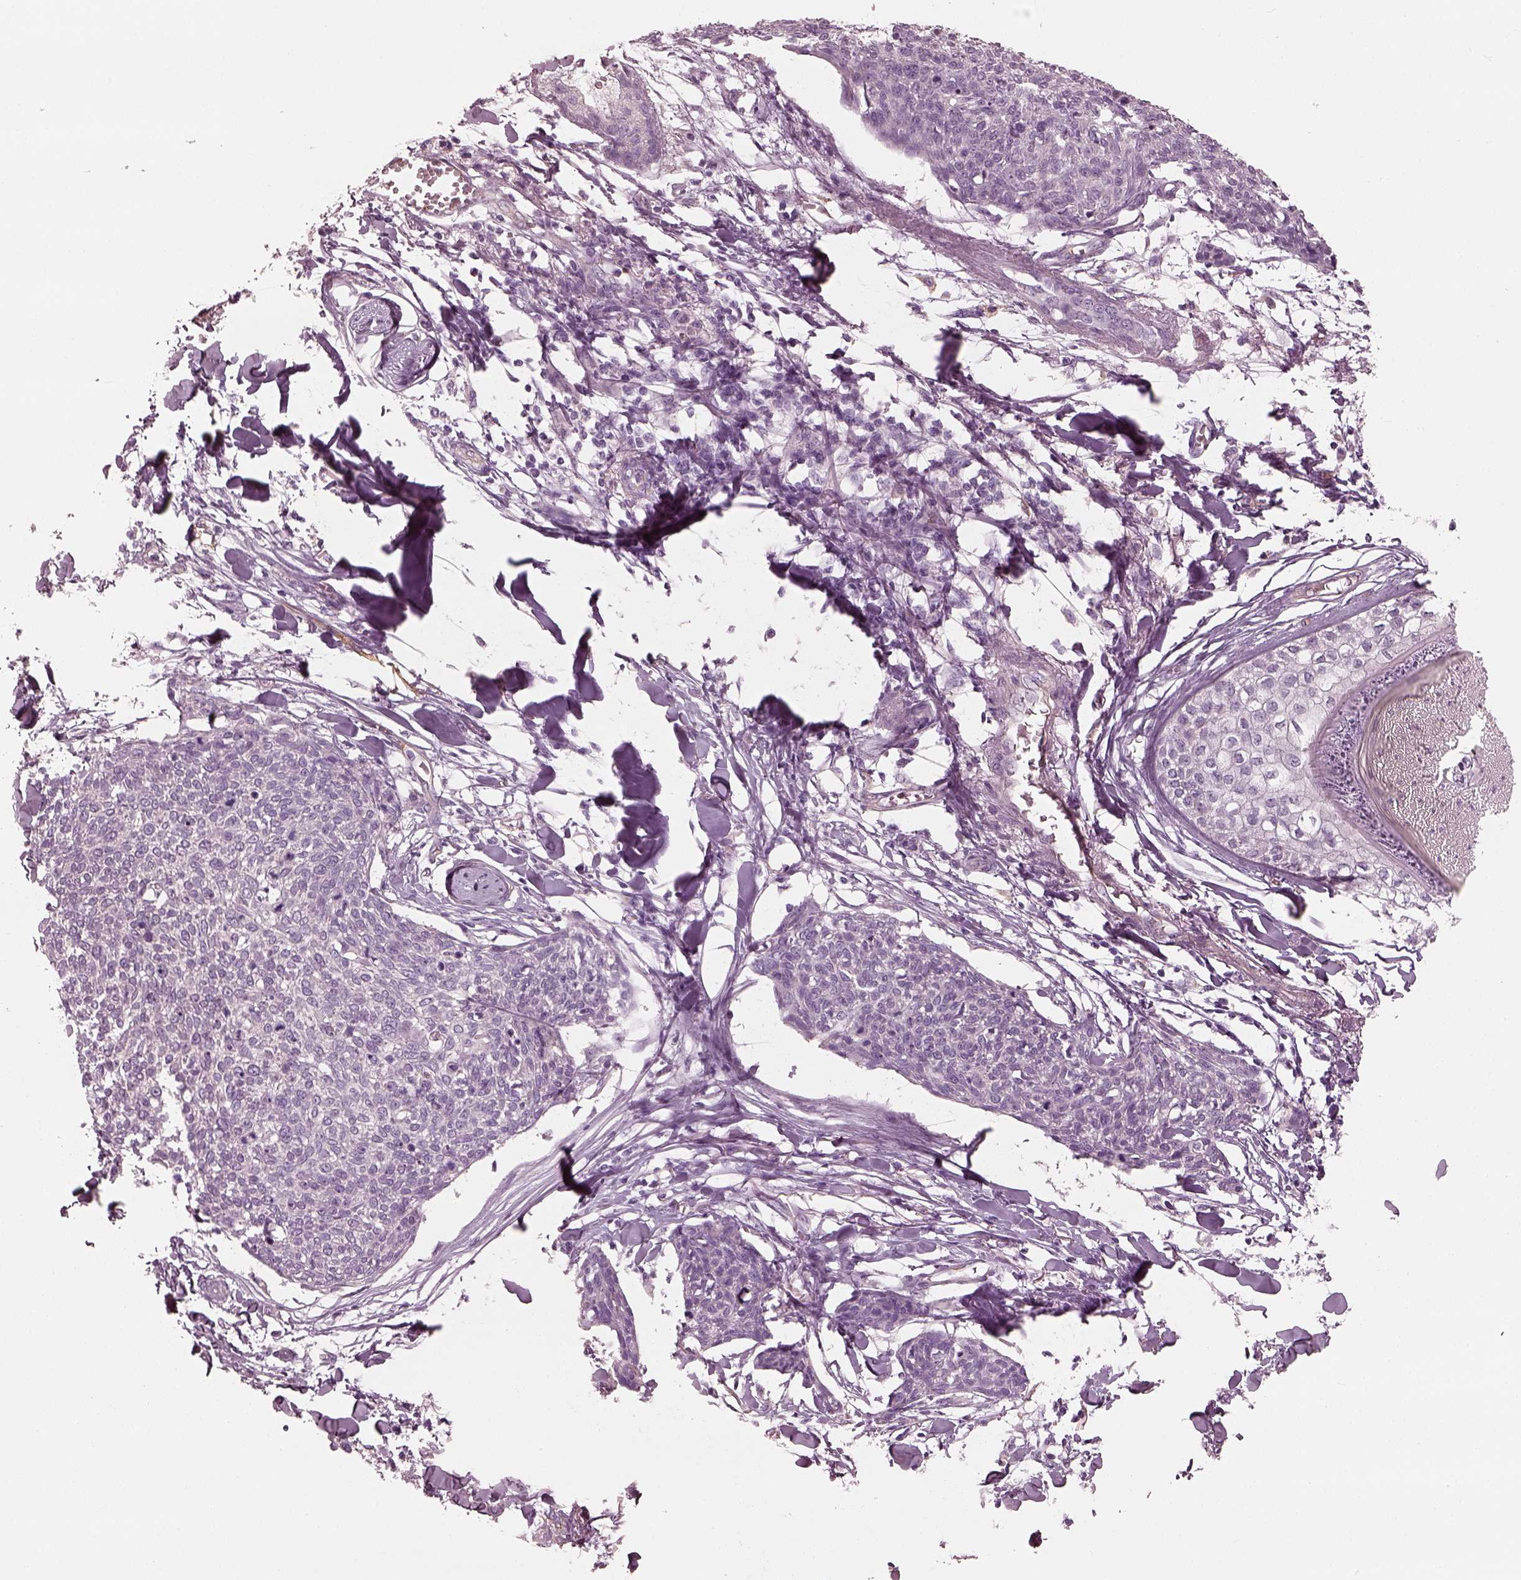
{"staining": {"intensity": "negative", "quantity": "none", "location": "none"}, "tissue": "skin cancer", "cell_type": "Tumor cells", "image_type": "cancer", "snomed": [{"axis": "morphology", "description": "Squamous cell carcinoma, NOS"}, {"axis": "topography", "description": "Skin"}, {"axis": "topography", "description": "Vulva"}], "caption": "An IHC histopathology image of squamous cell carcinoma (skin) is shown. There is no staining in tumor cells of squamous cell carcinoma (skin).", "gene": "EIF4E1B", "patient": {"sex": "female", "age": 75}}